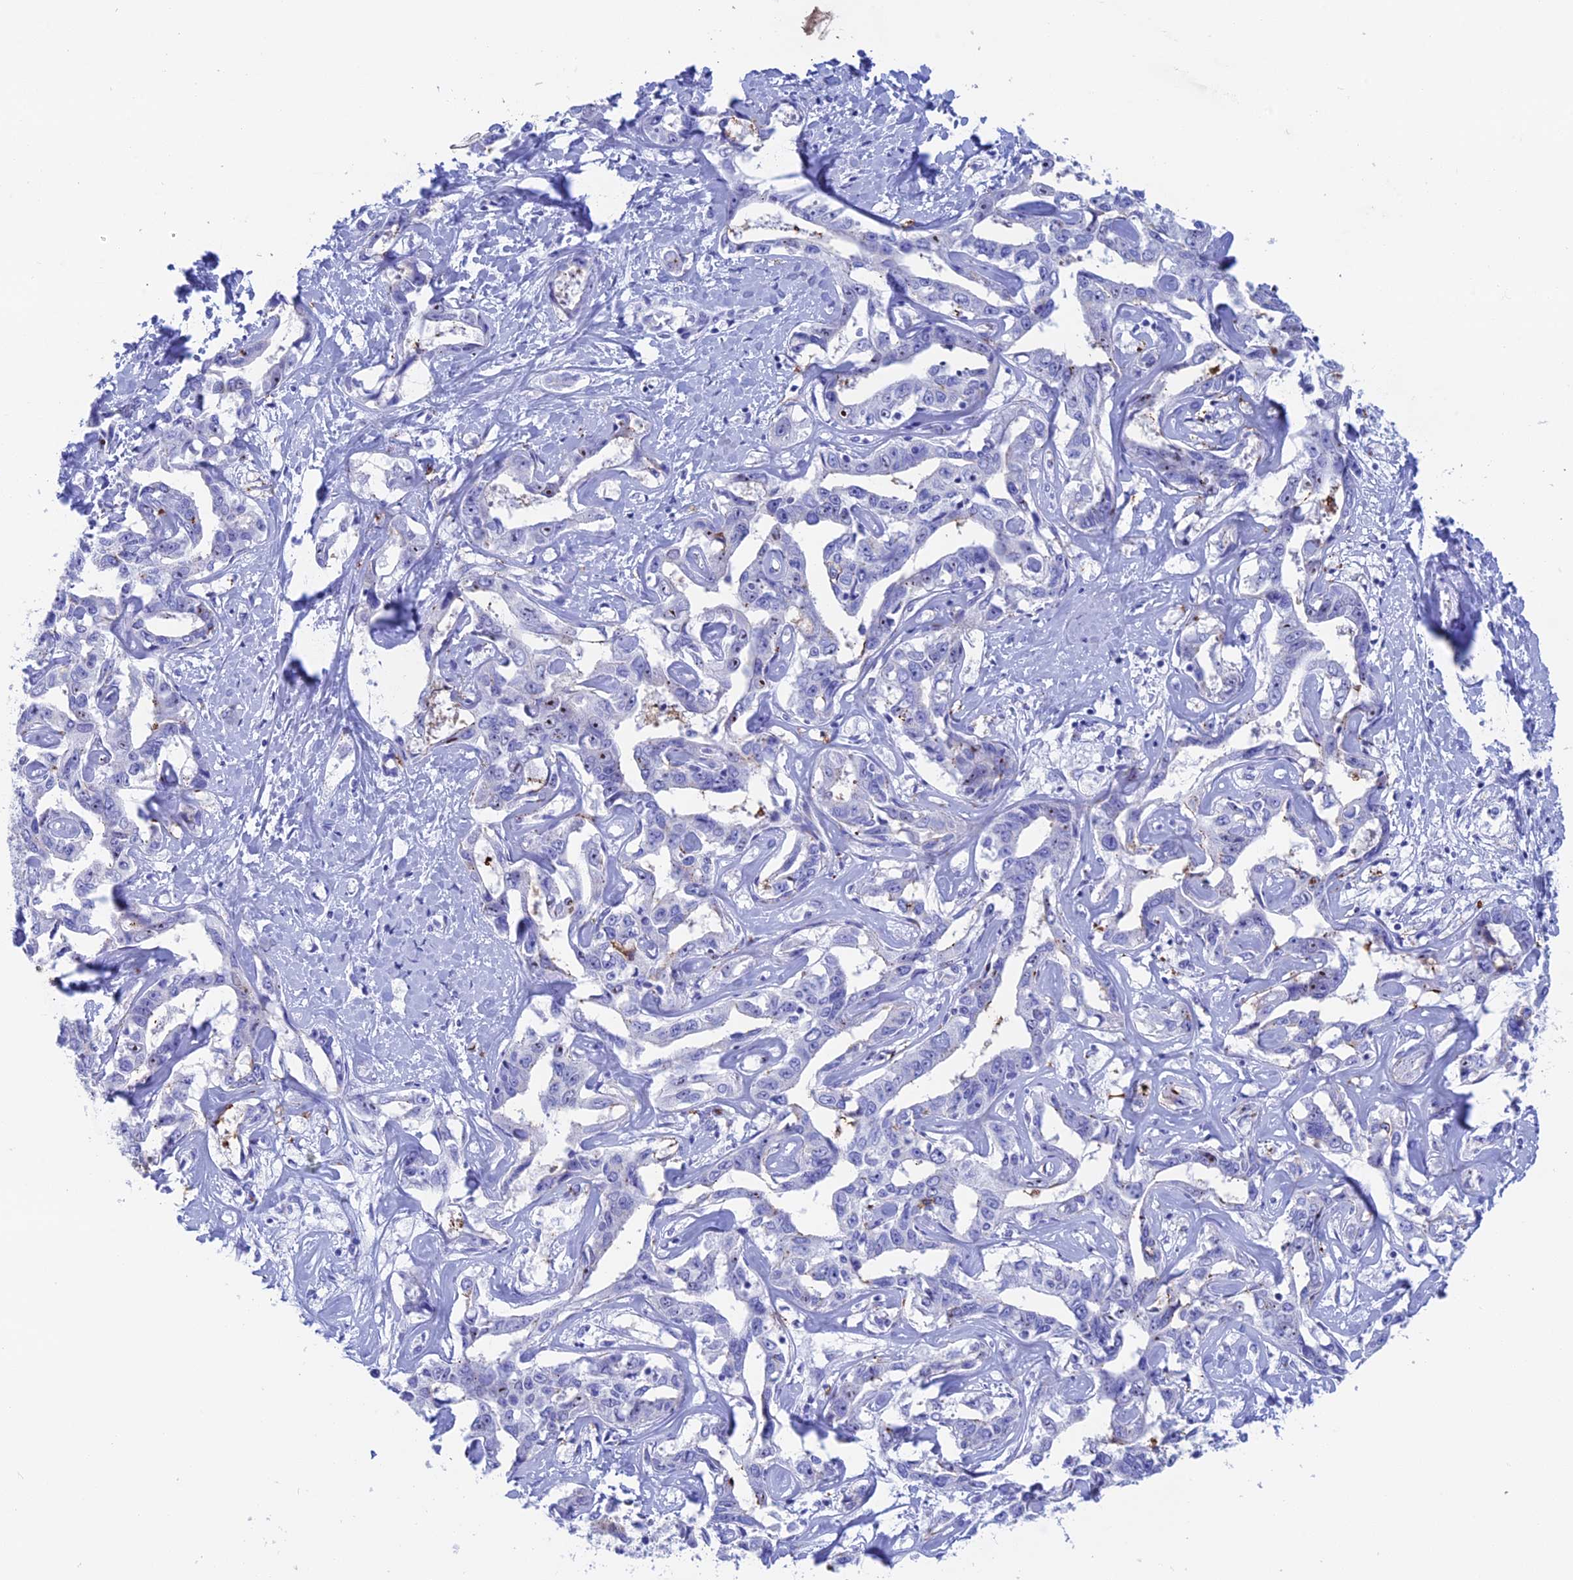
{"staining": {"intensity": "negative", "quantity": "none", "location": "none"}, "tissue": "liver cancer", "cell_type": "Tumor cells", "image_type": "cancer", "snomed": [{"axis": "morphology", "description": "Cholangiocarcinoma"}, {"axis": "topography", "description": "Liver"}], "caption": "DAB immunohistochemical staining of liver cholangiocarcinoma displays no significant positivity in tumor cells.", "gene": "ERICH4", "patient": {"sex": "male", "age": 59}}